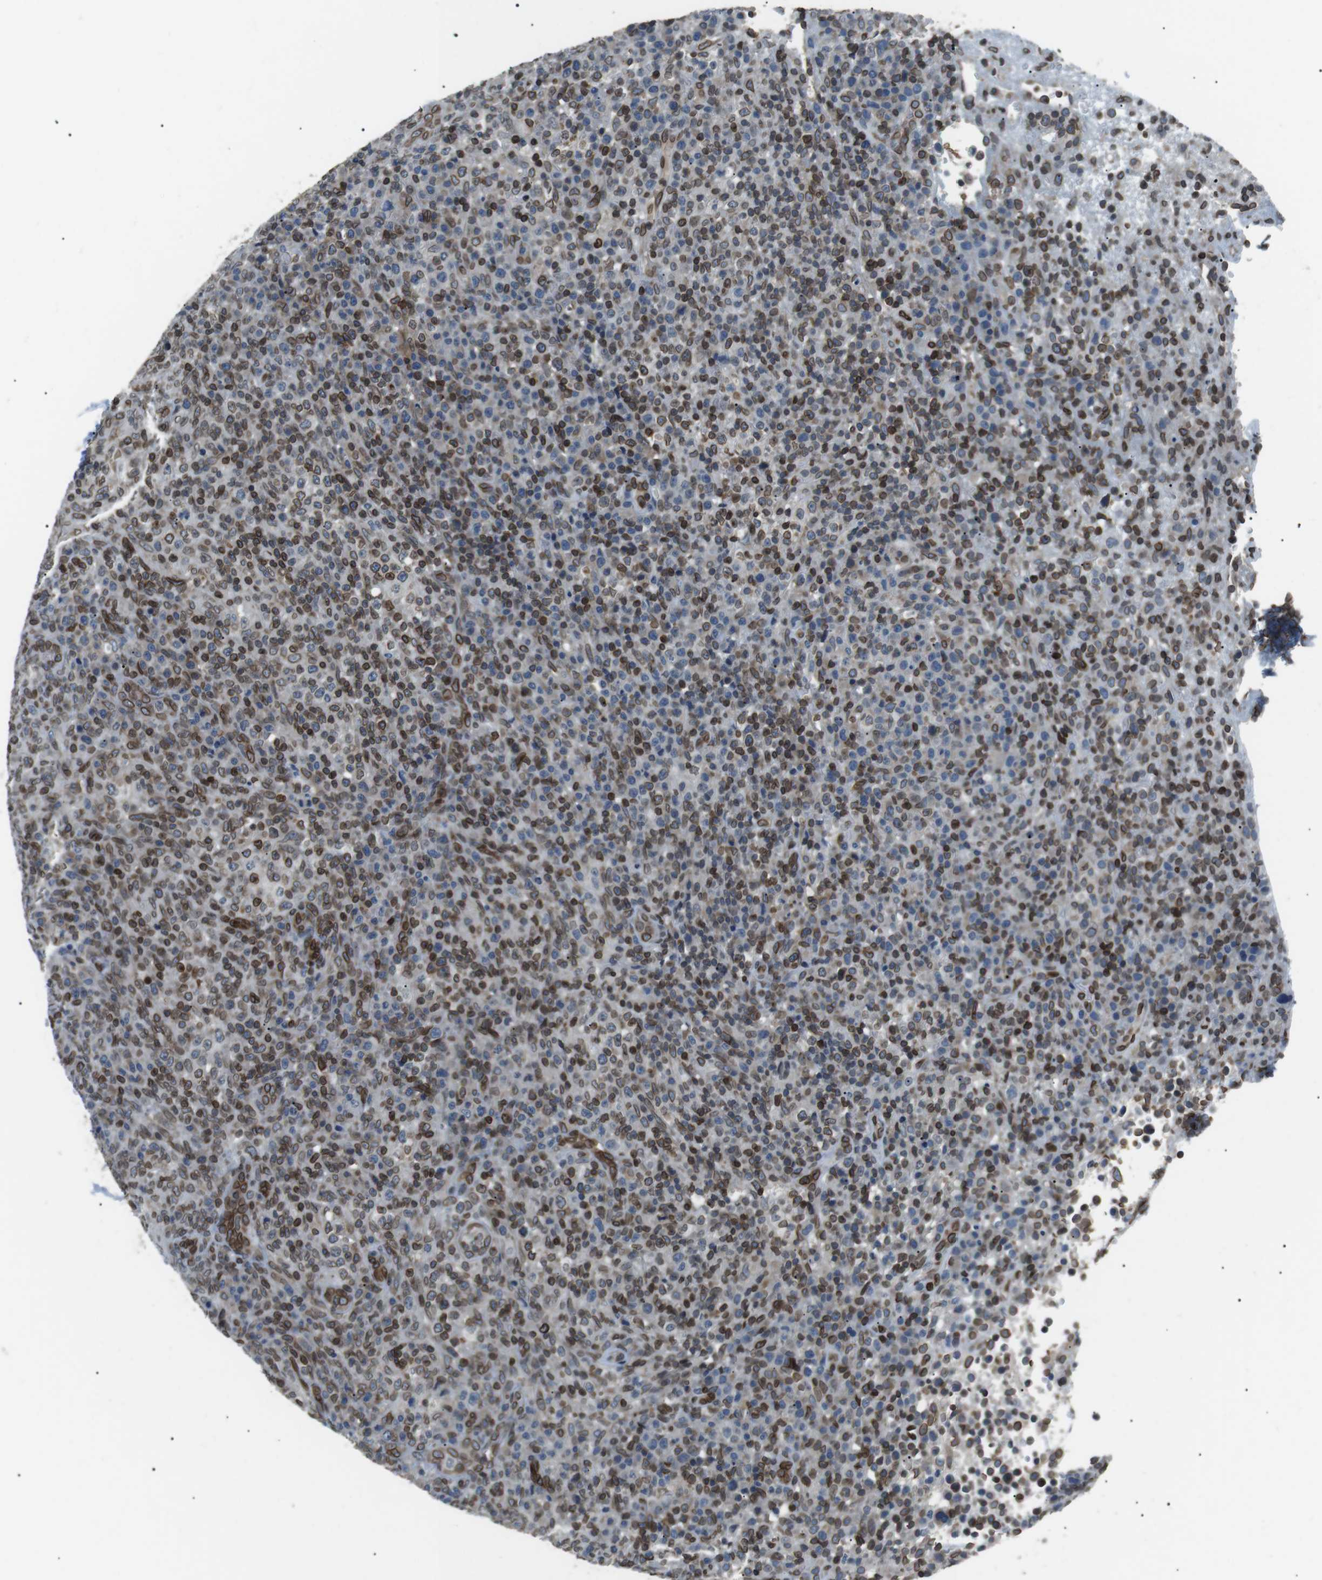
{"staining": {"intensity": "moderate", "quantity": "25%-75%", "location": "cytoplasmic/membranous,nuclear"}, "tissue": "lymphoma", "cell_type": "Tumor cells", "image_type": "cancer", "snomed": [{"axis": "morphology", "description": "Malignant lymphoma, non-Hodgkin's type, High grade"}, {"axis": "topography", "description": "Lymph node"}], "caption": "The micrograph shows a brown stain indicating the presence of a protein in the cytoplasmic/membranous and nuclear of tumor cells in lymphoma.", "gene": "TMX4", "patient": {"sex": "female", "age": 76}}